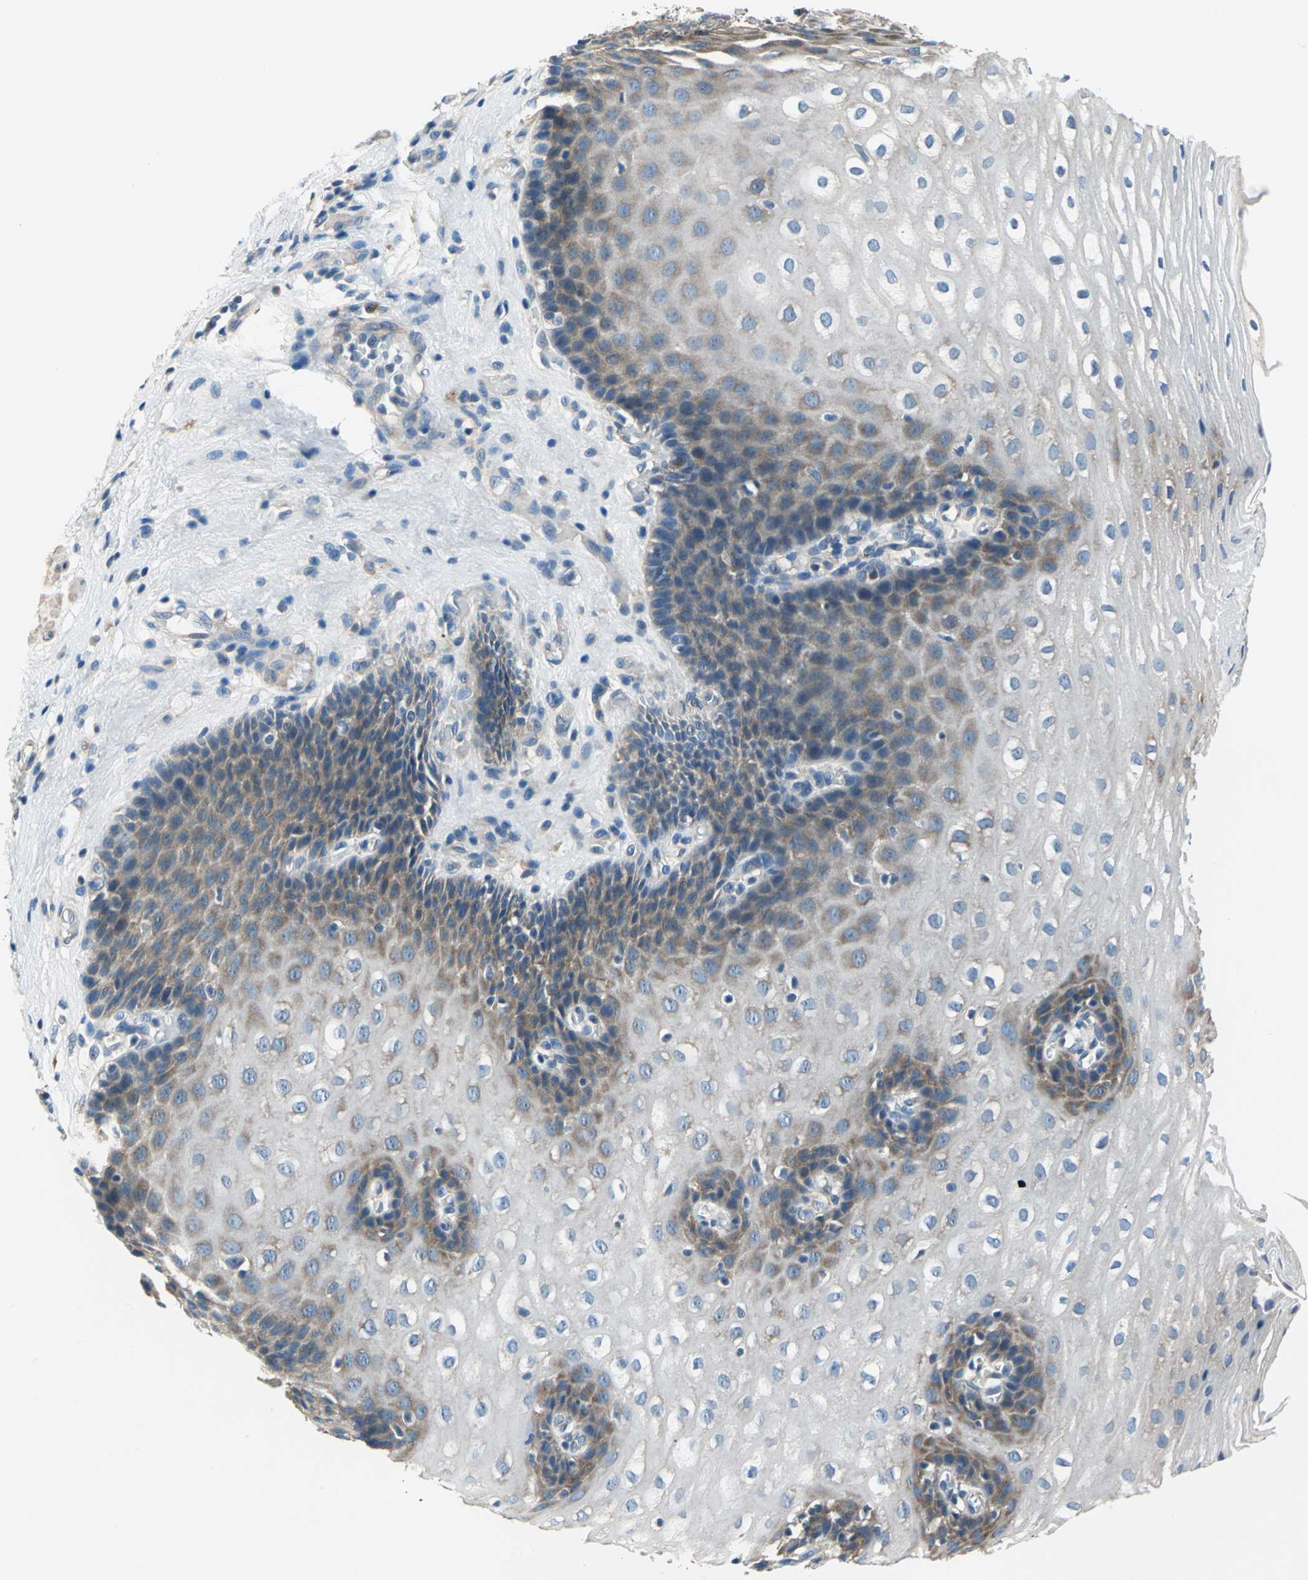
{"staining": {"intensity": "moderate", "quantity": "<25%", "location": "cytoplasmic/membranous"}, "tissue": "esophagus", "cell_type": "Squamous epithelial cells", "image_type": "normal", "snomed": [{"axis": "morphology", "description": "Normal tissue, NOS"}, {"axis": "topography", "description": "Esophagus"}], "caption": "Esophagus stained for a protein (brown) demonstrates moderate cytoplasmic/membranous positive positivity in approximately <25% of squamous epithelial cells.", "gene": "DDX3X", "patient": {"sex": "male", "age": 48}}